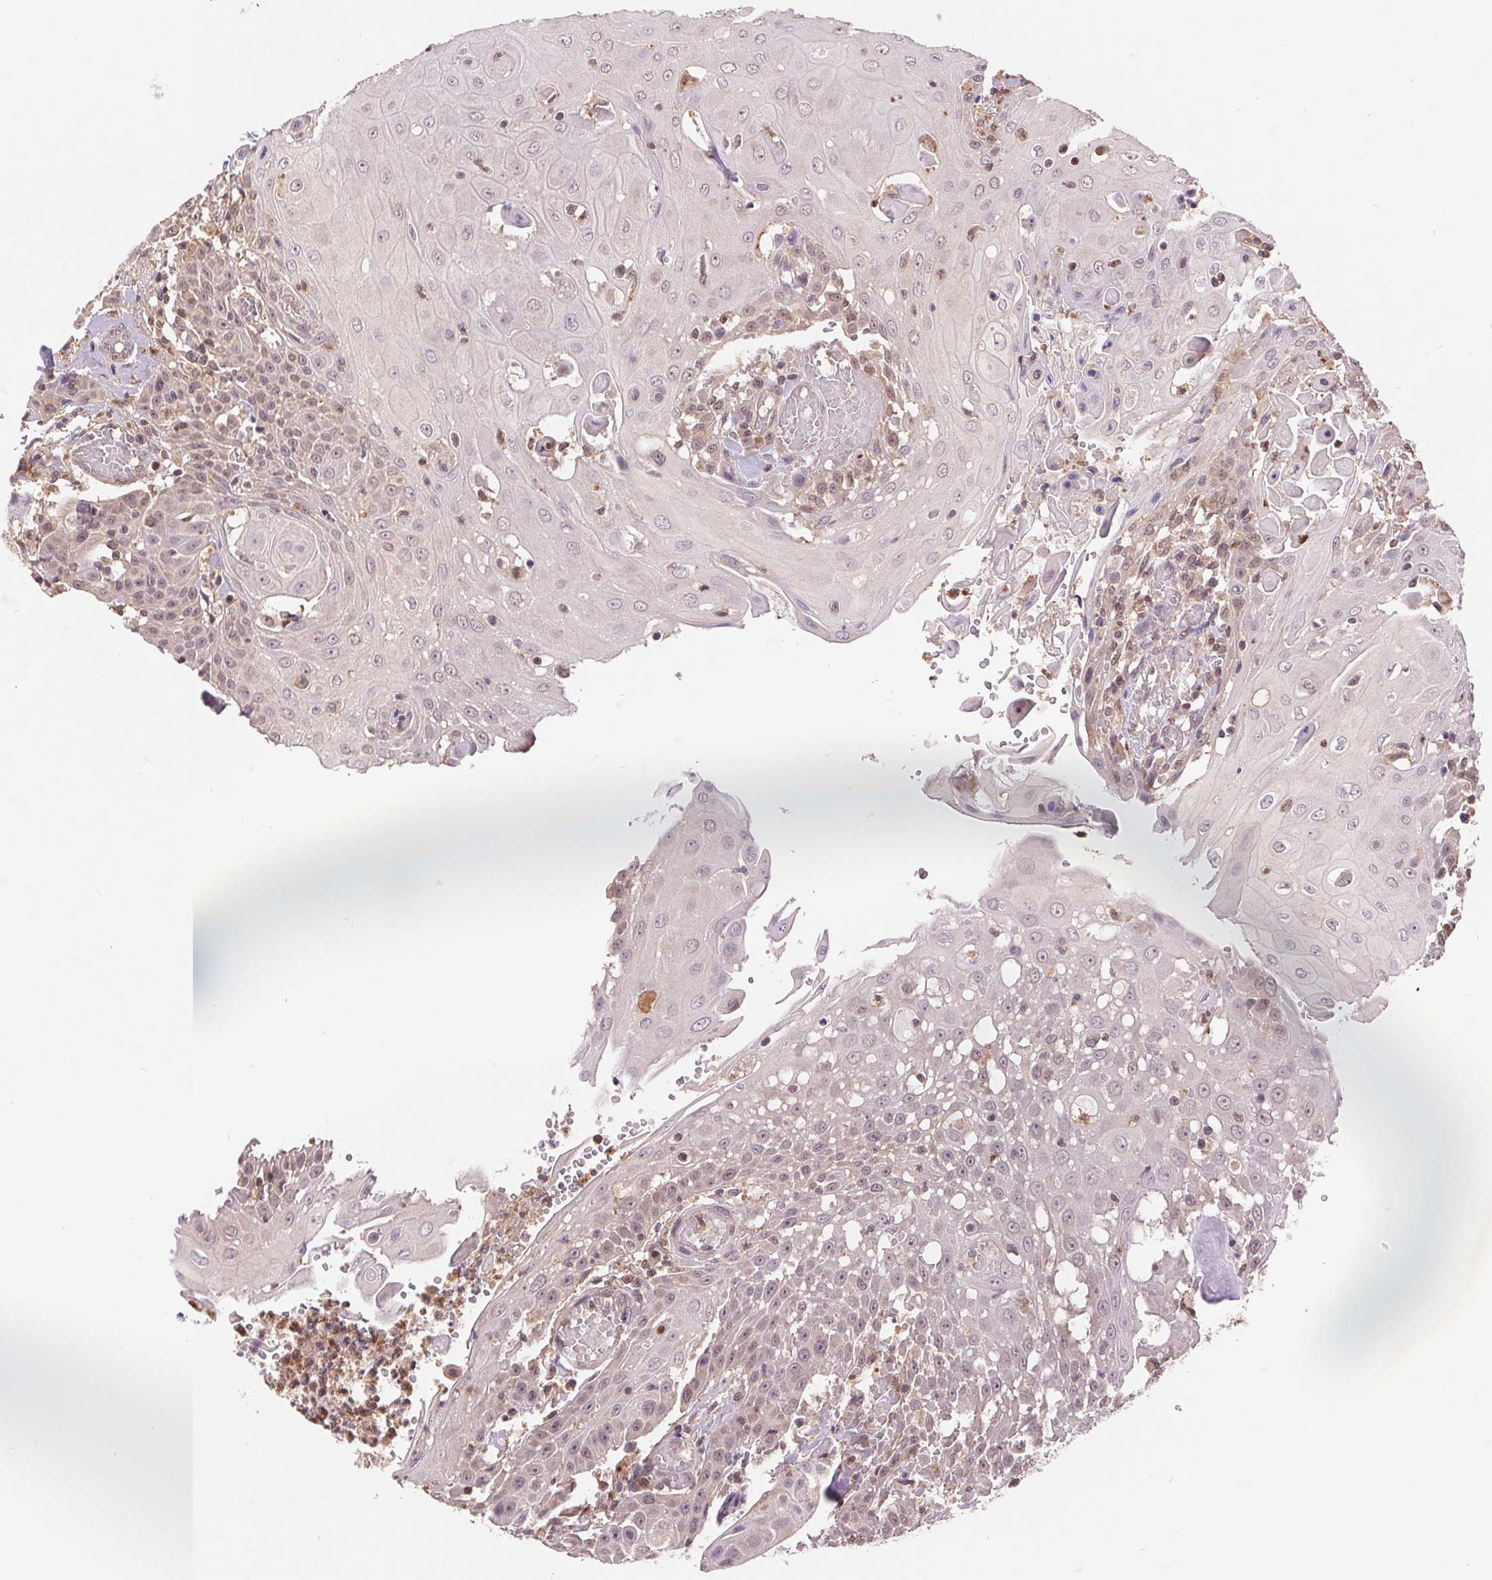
{"staining": {"intensity": "weak", "quantity": "<25%", "location": "cytoplasmic/membranous,nuclear"}, "tissue": "head and neck cancer", "cell_type": "Tumor cells", "image_type": "cancer", "snomed": [{"axis": "morphology", "description": "Normal tissue, NOS"}, {"axis": "morphology", "description": "Squamous cell carcinoma, NOS"}, {"axis": "topography", "description": "Oral tissue"}, {"axis": "topography", "description": "Head-Neck"}], "caption": "Immunohistochemistry image of neoplastic tissue: squamous cell carcinoma (head and neck) stained with DAB (3,3'-diaminobenzidine) displays no significant protein expression in tumor cells.", "gene": "TMEM273", "patient": {"sex": "female", "age": 55}}